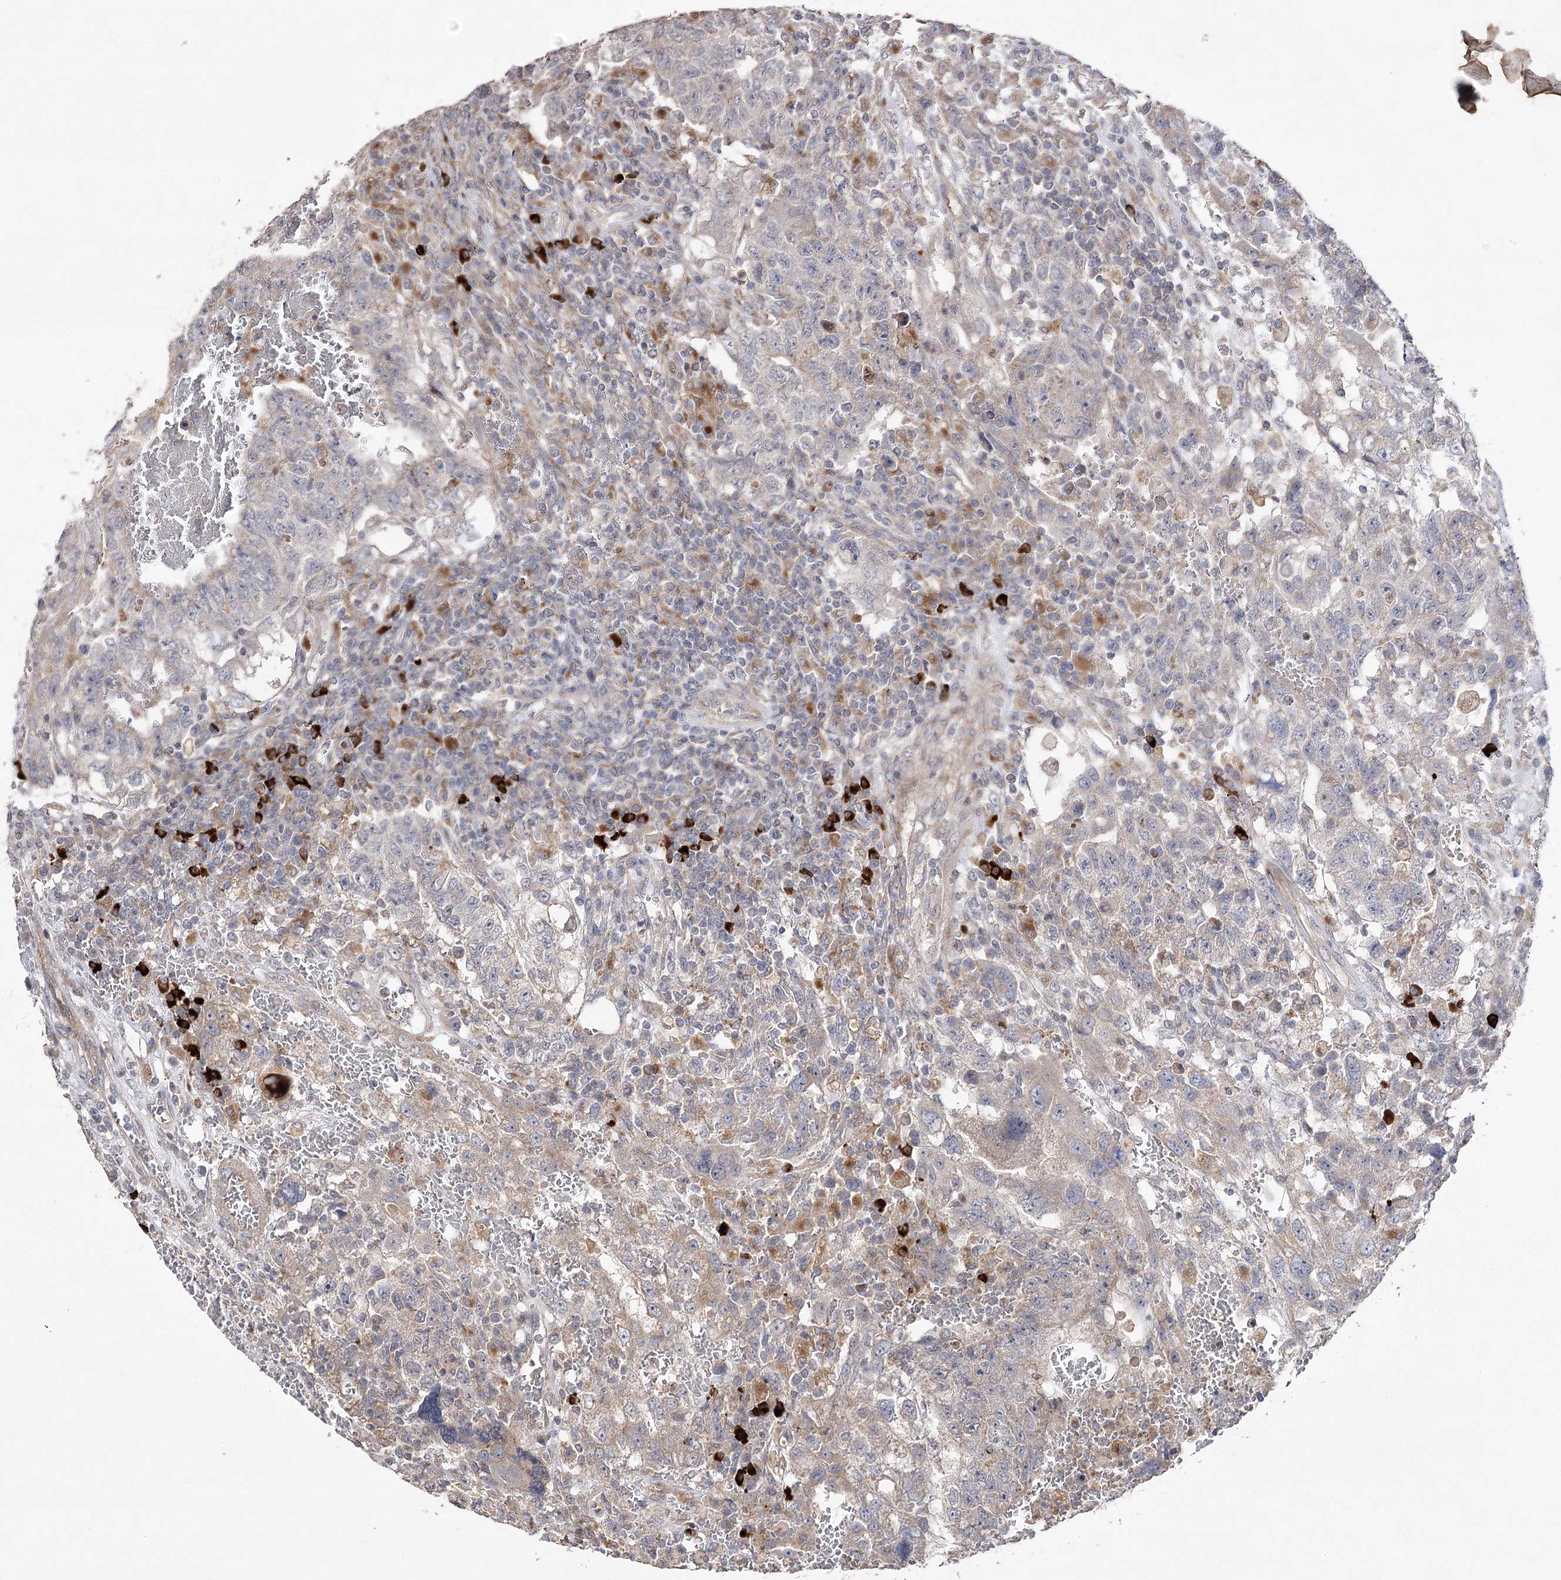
{"staining": {"intensity": "negative", "quantity": "none", "location": "none"}, "tissue": "testis cancer", "cell_type": "Tumor cells", "image_type": "cancer", "snomed": [{"axis": "morphology", "description": "Carcinoma, Embryonal, NOS"}, {"axis": "topography", "description": "Testis"}], "caption": "High magnification brightfield microscopy of embryonal carcinoma (testis) stained with DAB (brown) and counterstained with hematoxylin (blue): tumor cells show no significant positivity.", "gene": "OBSL1", "patient": {"sex": "male", "age": 26}}